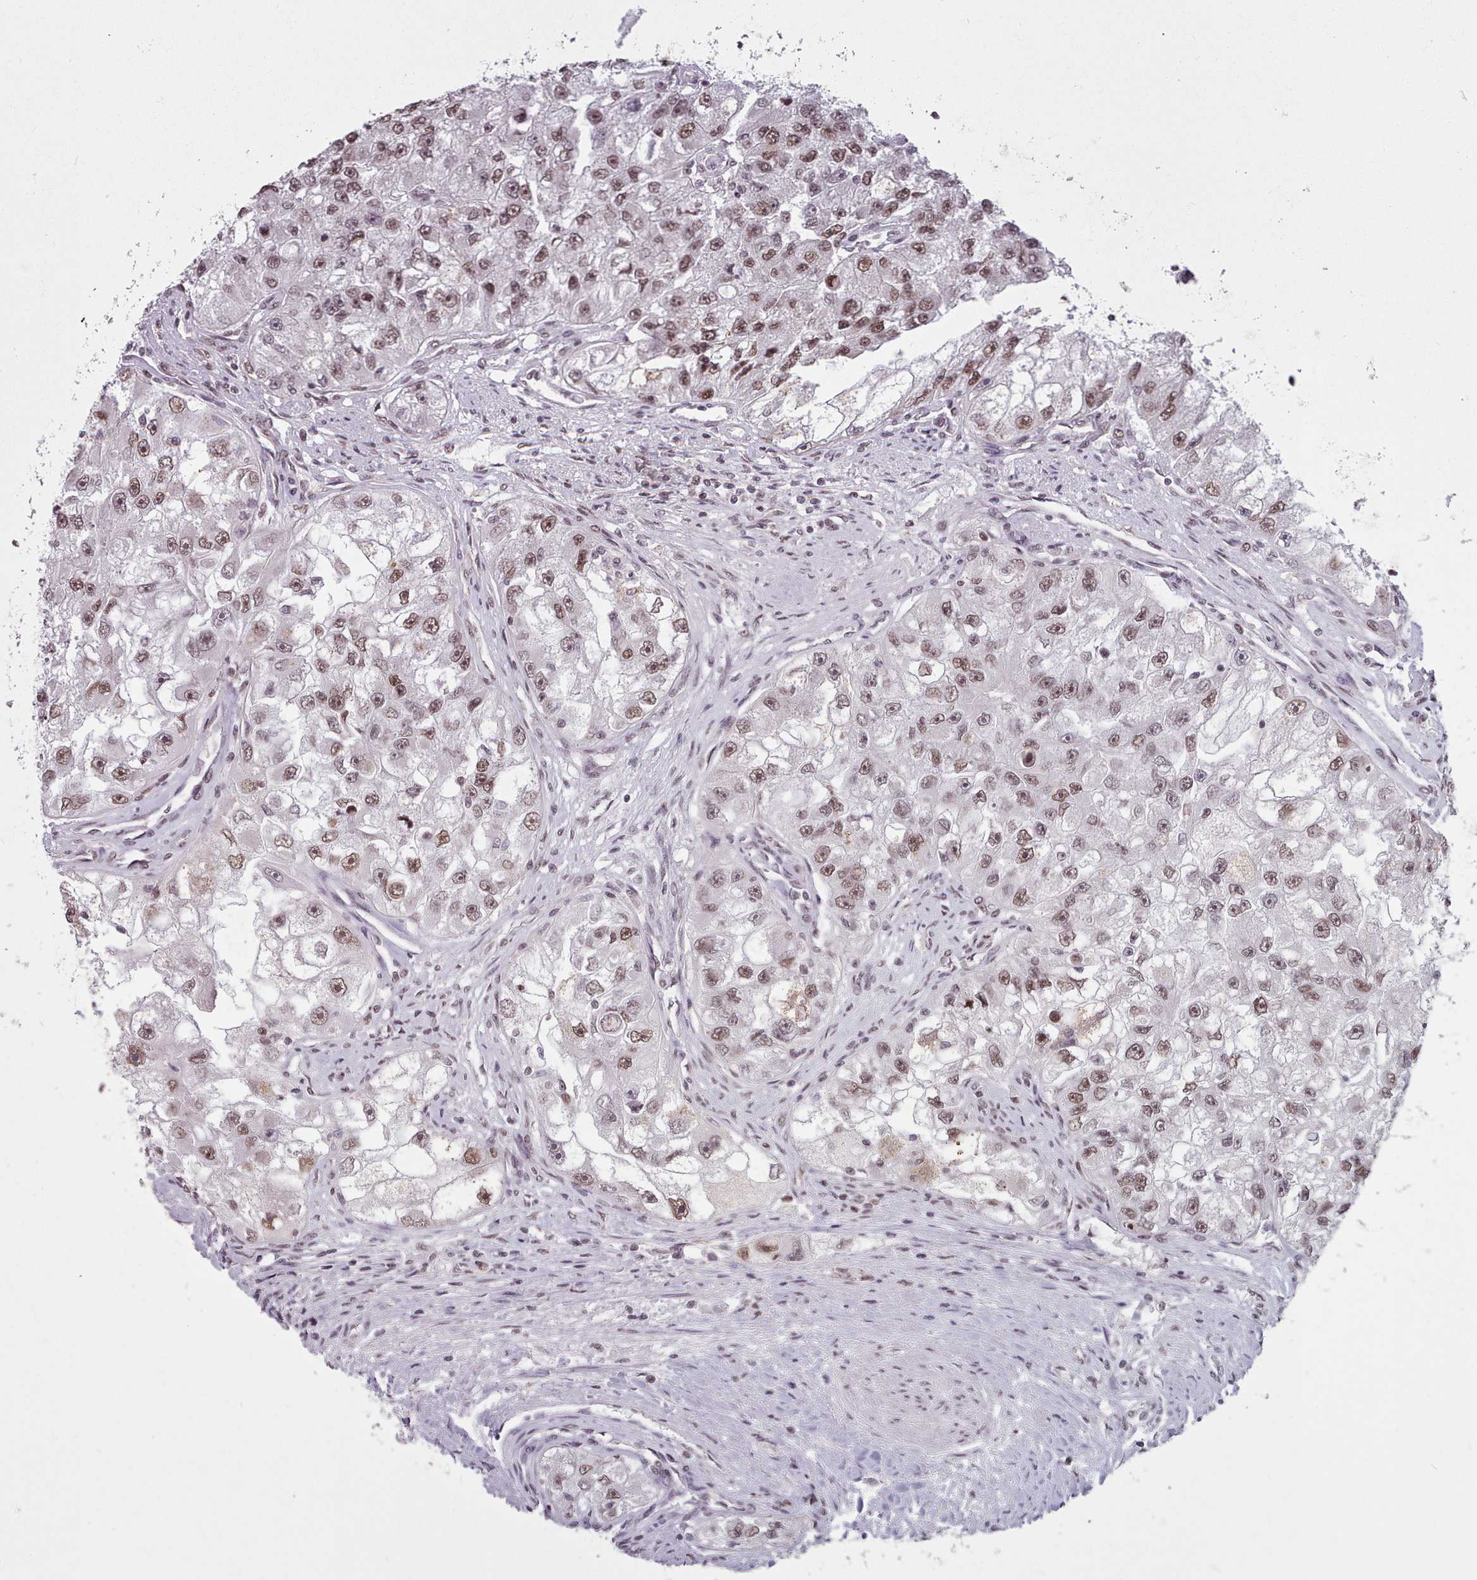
{"staining": {"intensity": "moderate", "quantity": ">75%", "location": "nuclear"}, "tissue": "renal cancer", "cell_type": "Tumor cells", "image_type": "cancer", "snomed": [{"axis": "morphology", "description": "Adenocarcinoma, NOS"}, {"axis": "topography", "description": "Kidney"}], "caption": "Immunohistochemistry of human renal cancer (adenocarcinoma) displays medium levels of moderate nuclear positivity in about >75% of tumor cells.", "gene": "SRRM1", "patient": {"sex": "male", "age": 63}}